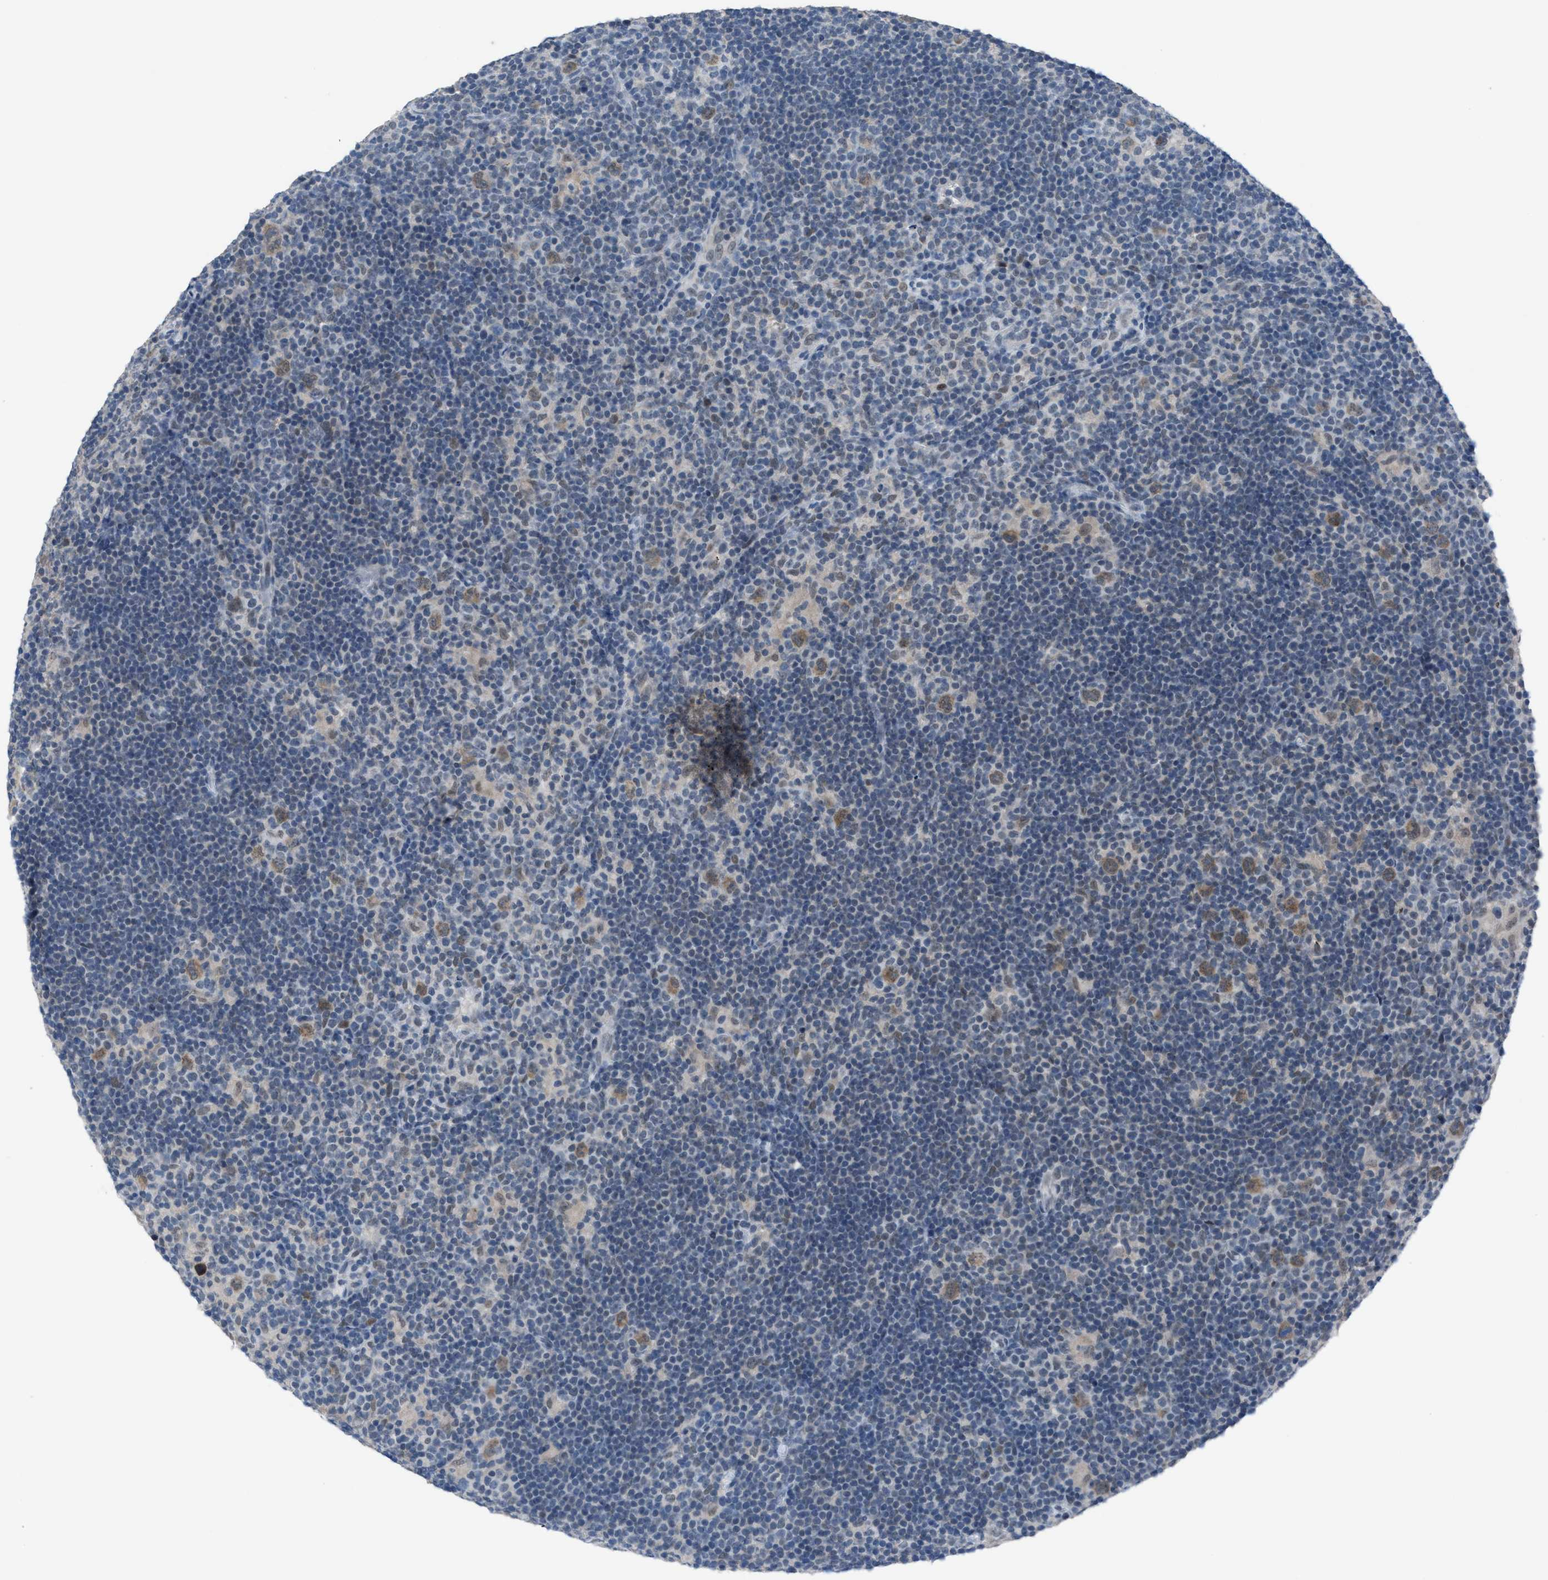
{"staining": {"intensity": "moderate", "quantity": ">75%", "location": "cytoplasmic/membranous"}, "tissue": "lymphoma", "cell_type": "Tumor cells", "image_type": "cancer", "snomed": [{"axis": "morphology", "description": "Hodgkin's disease, NOS"}, {"axis": "topography", "description": "Lymph node"}], "caption": "There is medium levels of moderate cytoplasmic/membranous staining in tumor cells of lymphoma, as demonstrated by immunohistochemical staining (brown color).", "gene": "ANAPC11", "patient": {"sex": "female", "age": 57}}